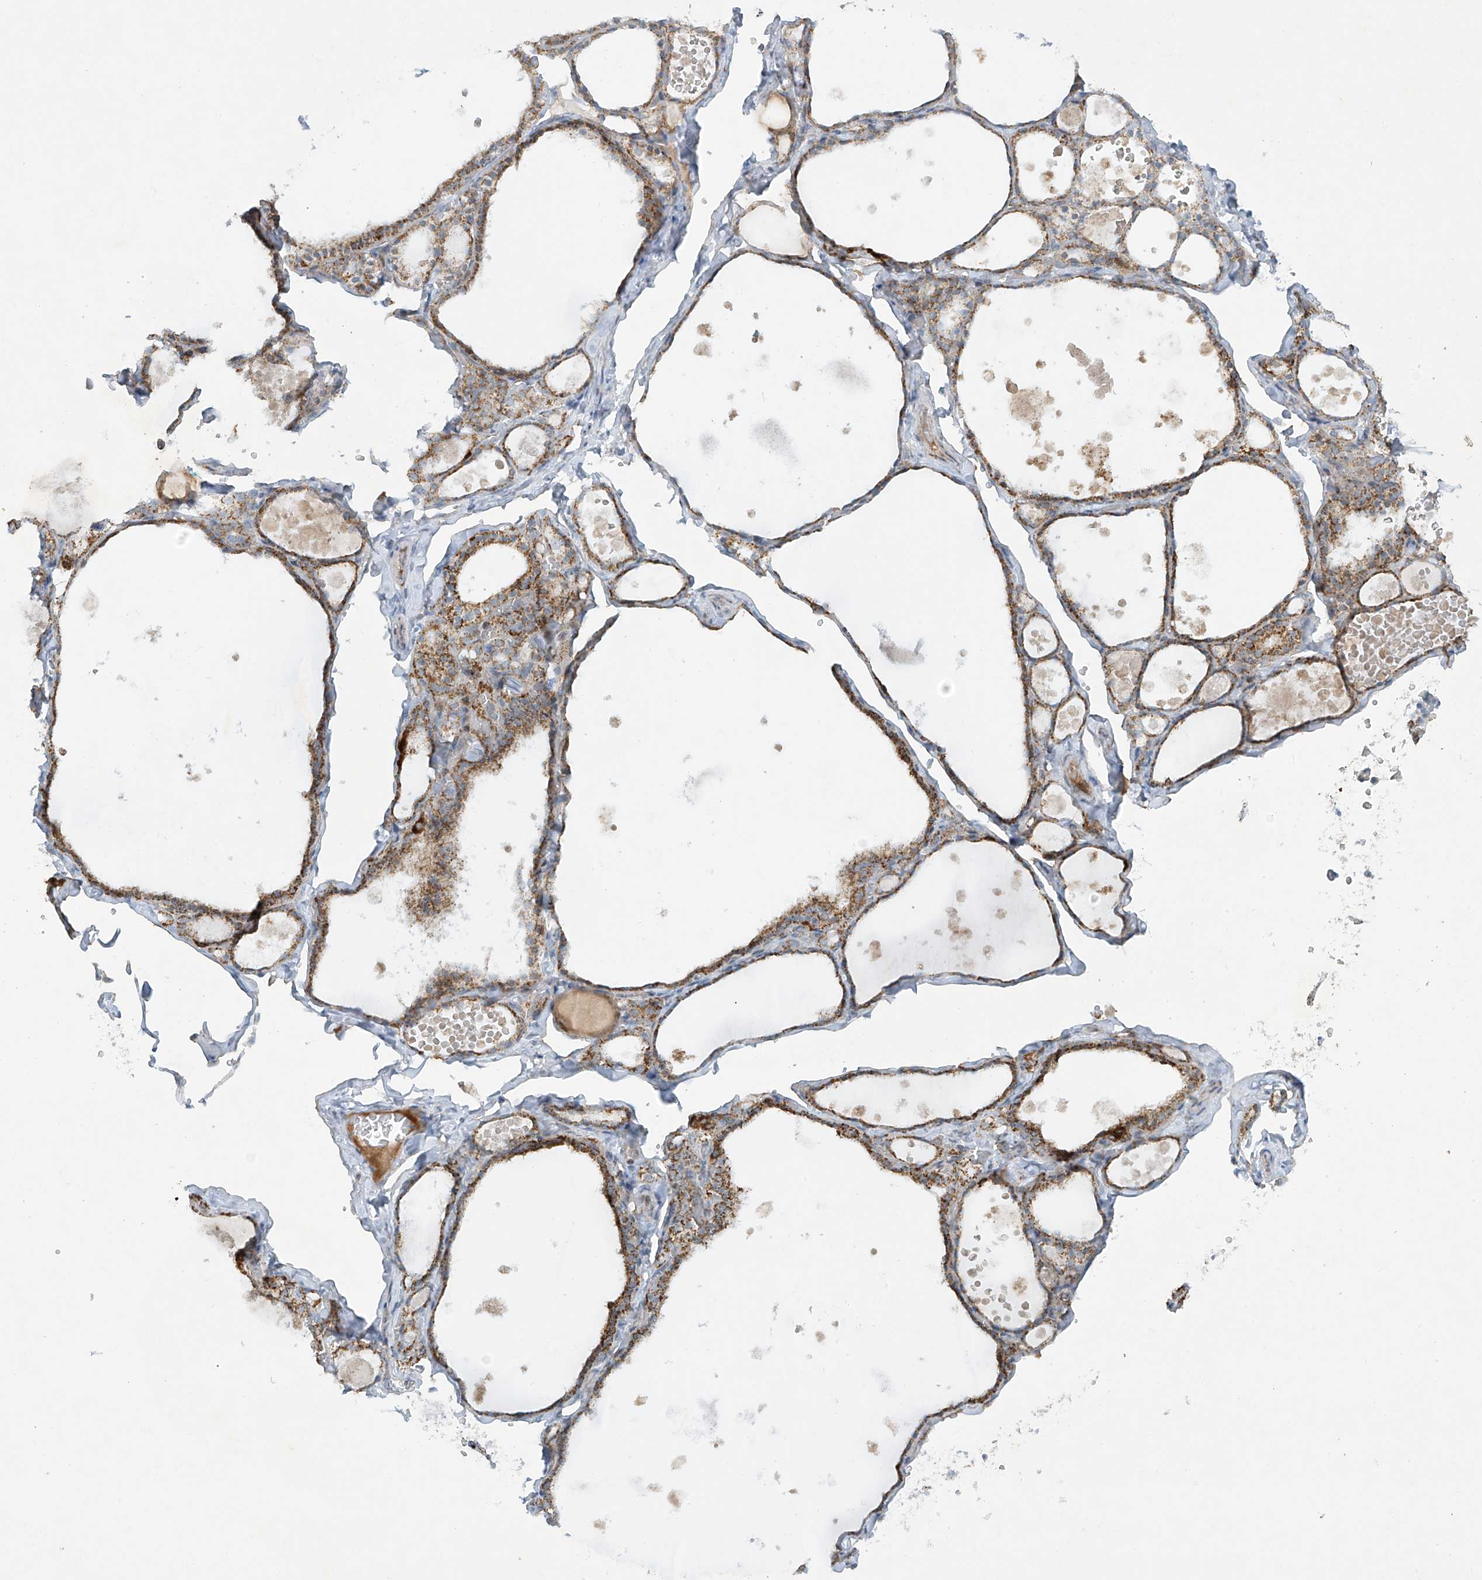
{"staining": {"intensity": "moderate", "quantity": "25%-75%", "location": "cytoplasmic/membranous"}, "tissue": "thyroid gland", "cell_type": "Glandular cells", "image_type": "normal", "snomed": [{"axis": "morphology", "description": "Normal tissue, NOS"}, {"axis": "topography", "description": "Thyroid gland"}], "caption": "Approximately 25%-75% of glandular cells in benign human thyroid gland demonstrate moderate cytoplasmic/membranous protein staining as visualized by brown immunohistochemical staining.", "gene": "SMDT1", "patient": {"sex": "male", "age": 56}}